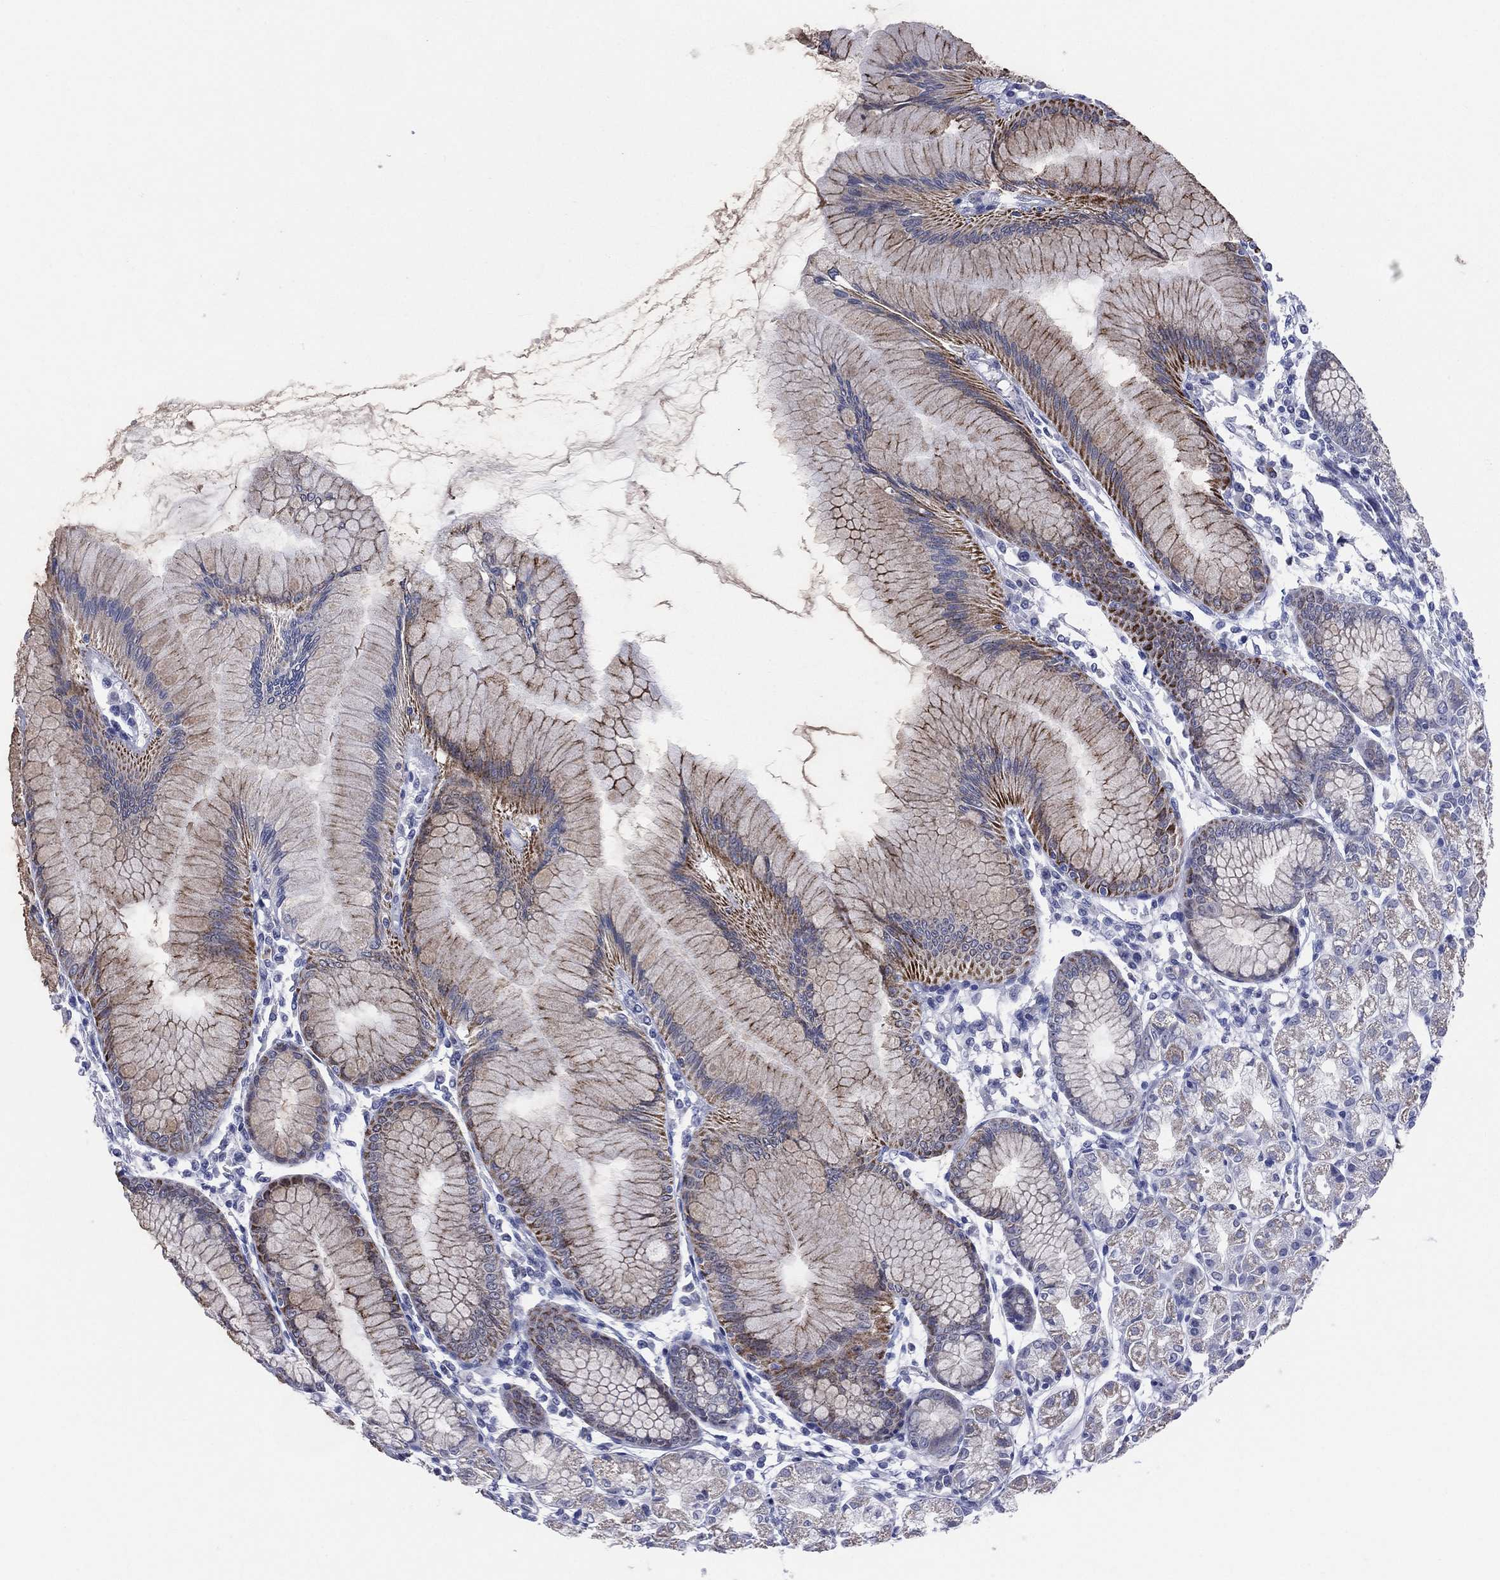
{"staining": {"intensity": "moderate", "quantity": "<25%", "location": "cytoplasmic/membranous"}, "tissue": "stomach", "cell_type": "Glandular cells", "image_type": "normal", "snomed": [{"axis": "morphology", "description": "Normal tissue, NOS"}, {"axis": "topography", "description": "Stomach"}], "caption": "IHC photomicrograph of unremarkable stomach stained for a protein (brown), which shows low levels of moderate cytoplasmic/membranous staining in approximately <25% of glandular cells.", "gene": "AKAP3", "patient": {"sex": "female", "age": 57}}